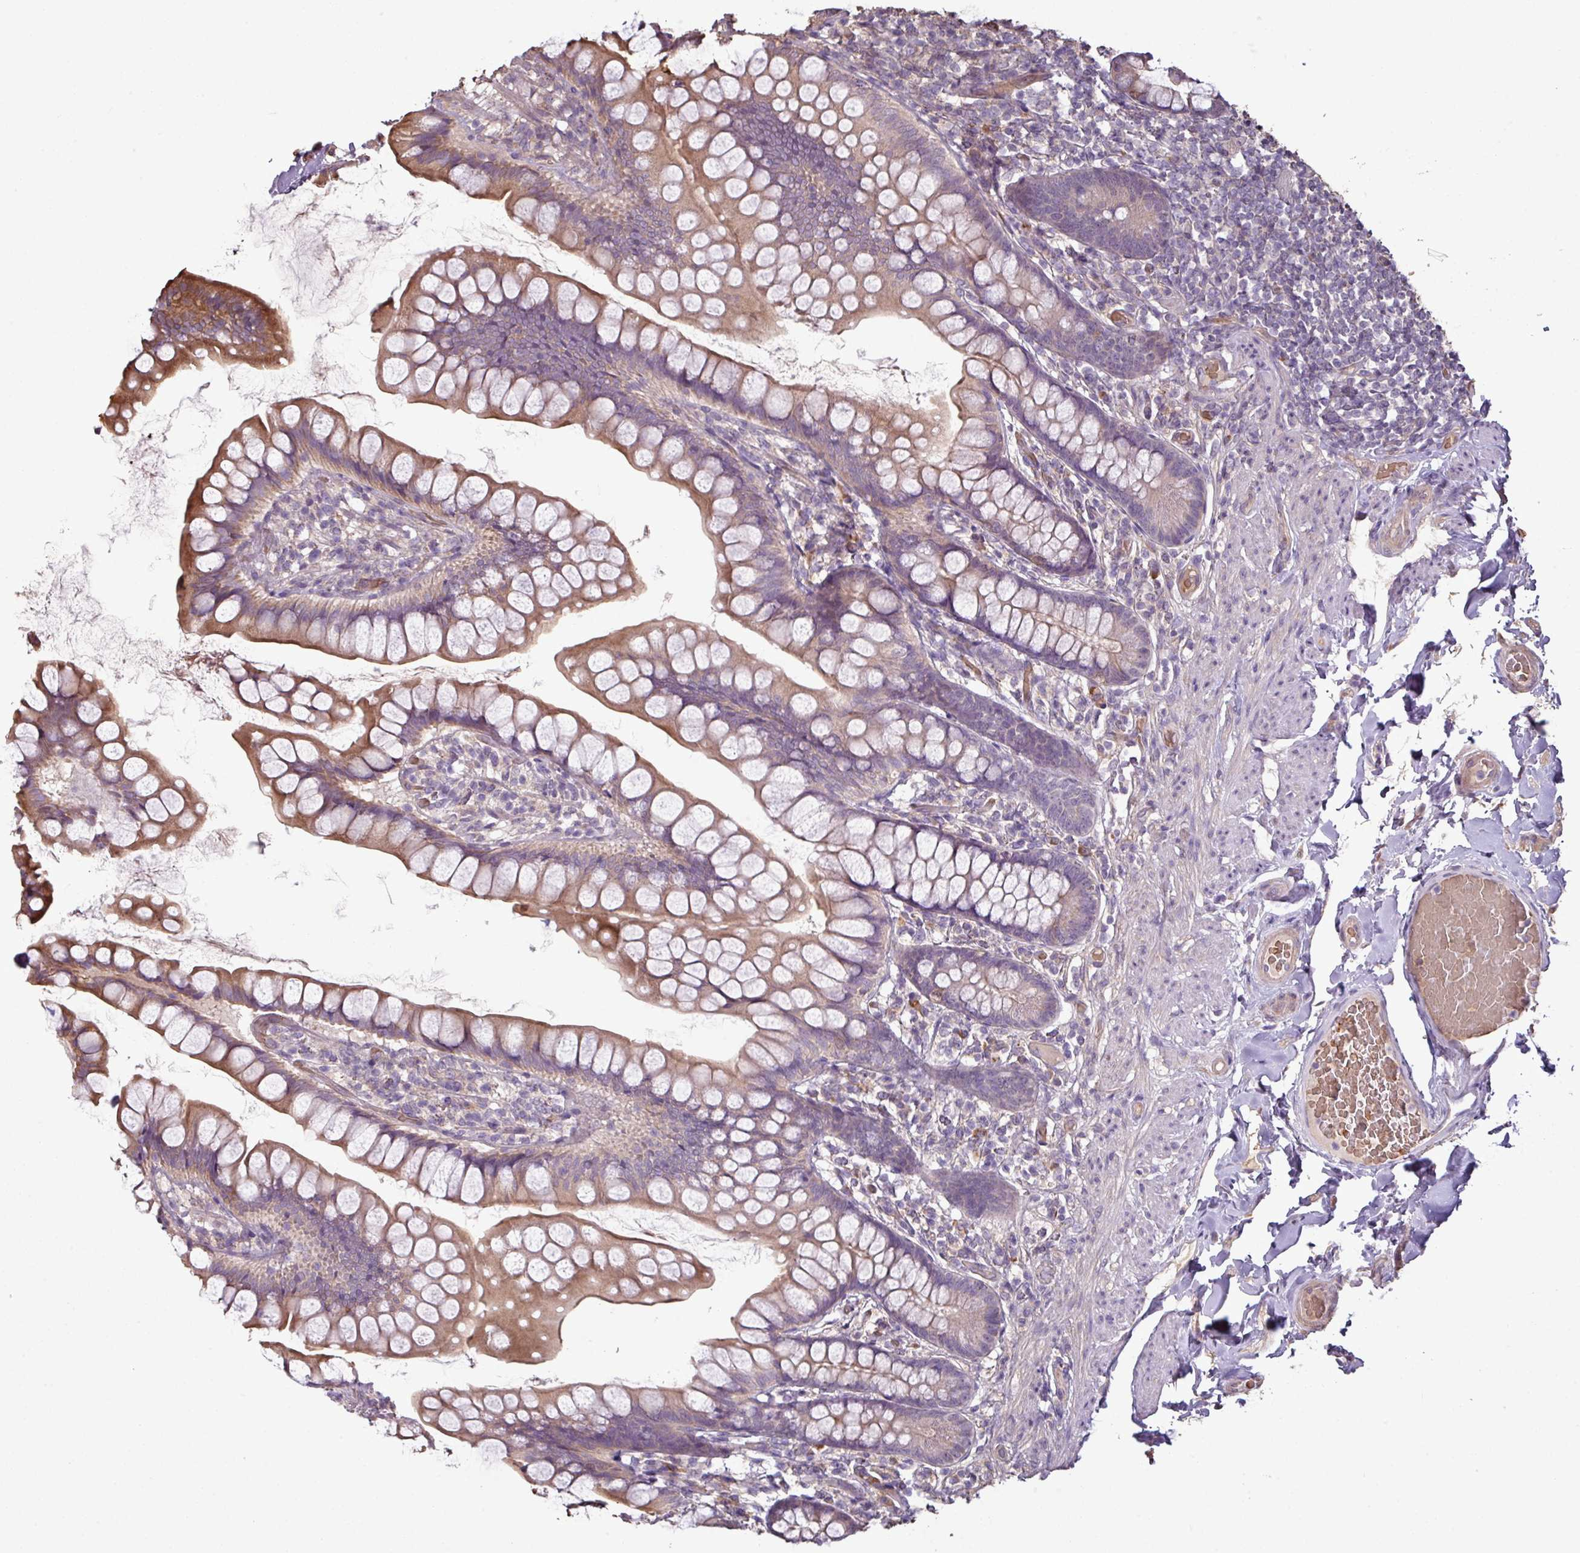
{"staining": {"intensity": "moderate", "quantity": ">75%", "location": "cytoplasmic/membranous"}, "tissue": "small intestine", "cell_type": "Glandular cells", "image_type": "normal", "snomed": [{"axis": "morphology", "description": "Normal tissue, NOS"}, {"axis": "topography", "description": "Small intestine"}], "caption": "A histopathology image showing moderate cytoplasmic/membranous positivity in approximately >75% of glandular cells in normal small intestine, as visualized by brown immunohistochemical staining.", "gene": "NHSL2", "patient": {"sex": "male", "age": 70}}